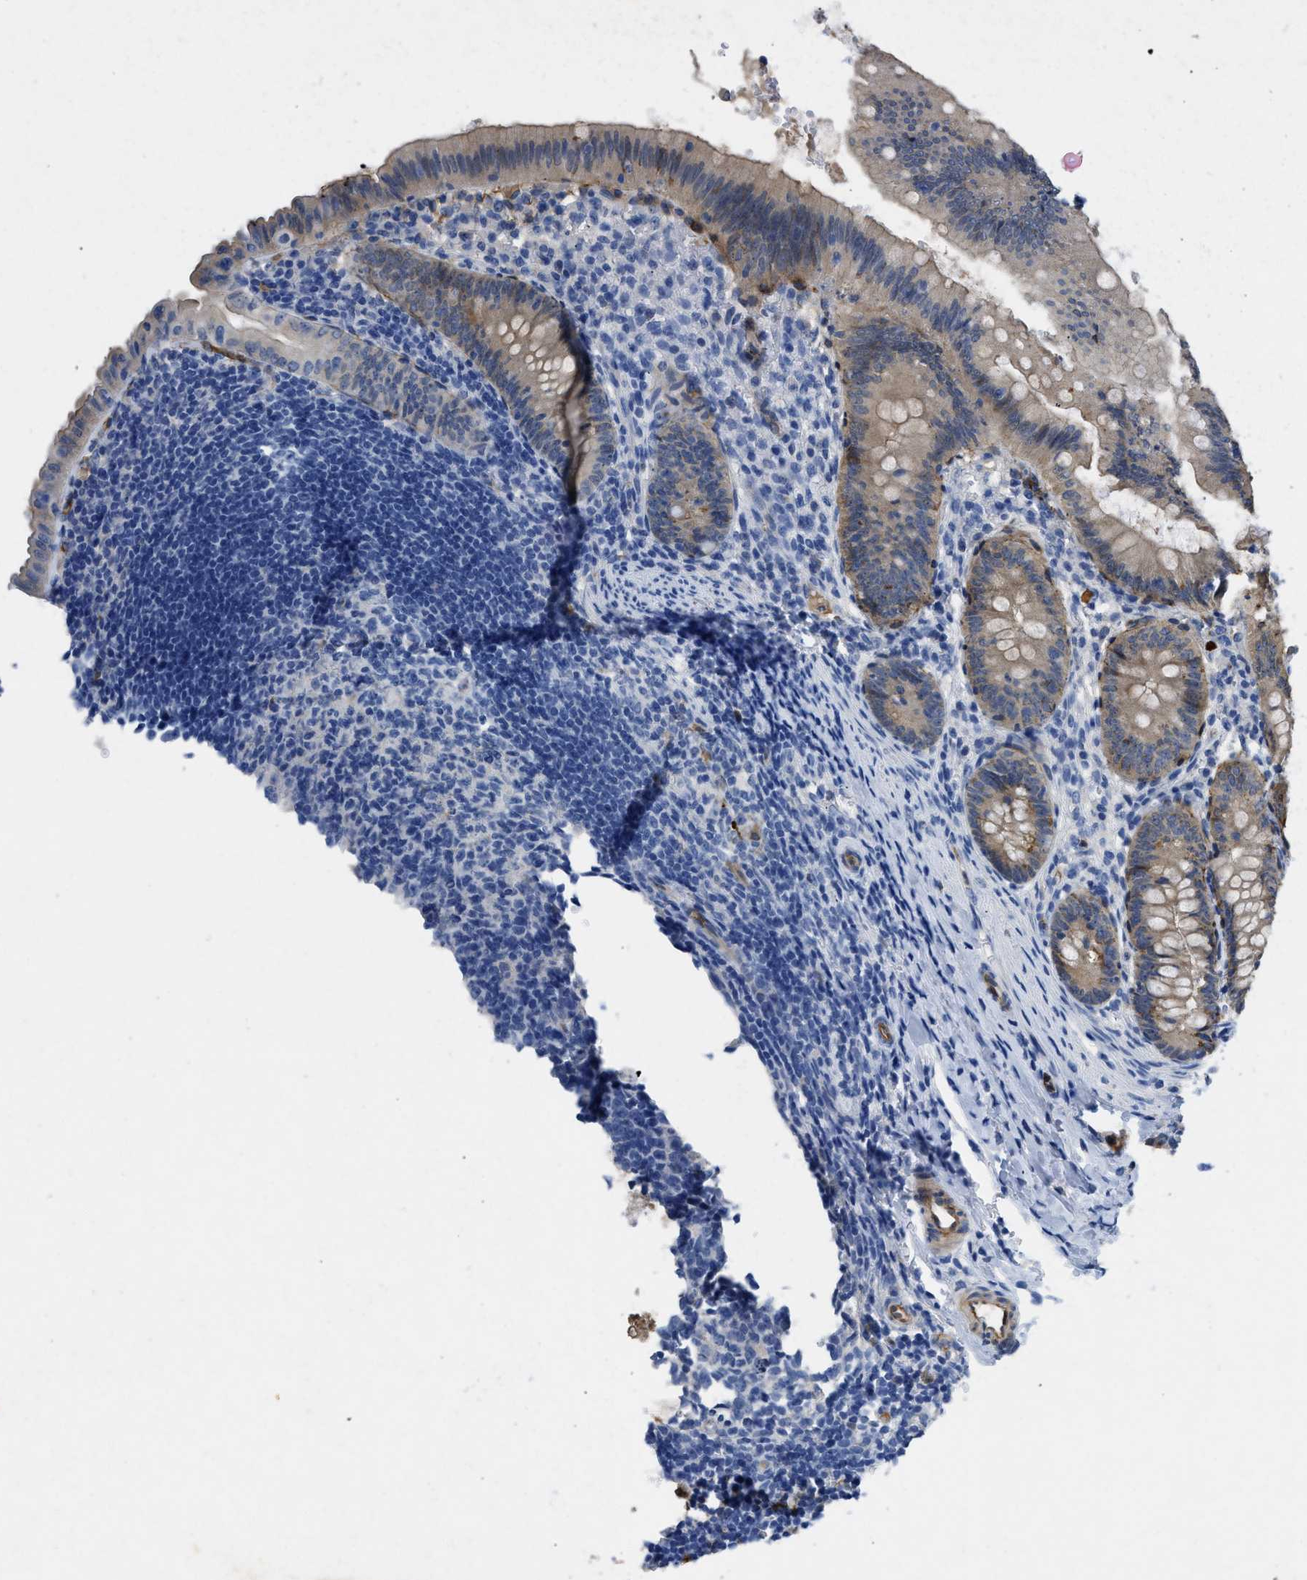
{"staining": {"intensity": "weak", "quantity": "<25%", "location": "cytoplasmic/membranous"}, "tissue": "appendix", "cell_type": "Glandular cells", "image_type": "normal", "snomed": [{"axis": "morphology", "description": "Normal tissue, NOS"}, {"axis": "topography", "description": "Appendix"}], "caption": "Appendix stained for a protein using IHC shows no staining glandular cells.", "gene": "SPEG", "patient": {"sex": "male", "age": 1}}